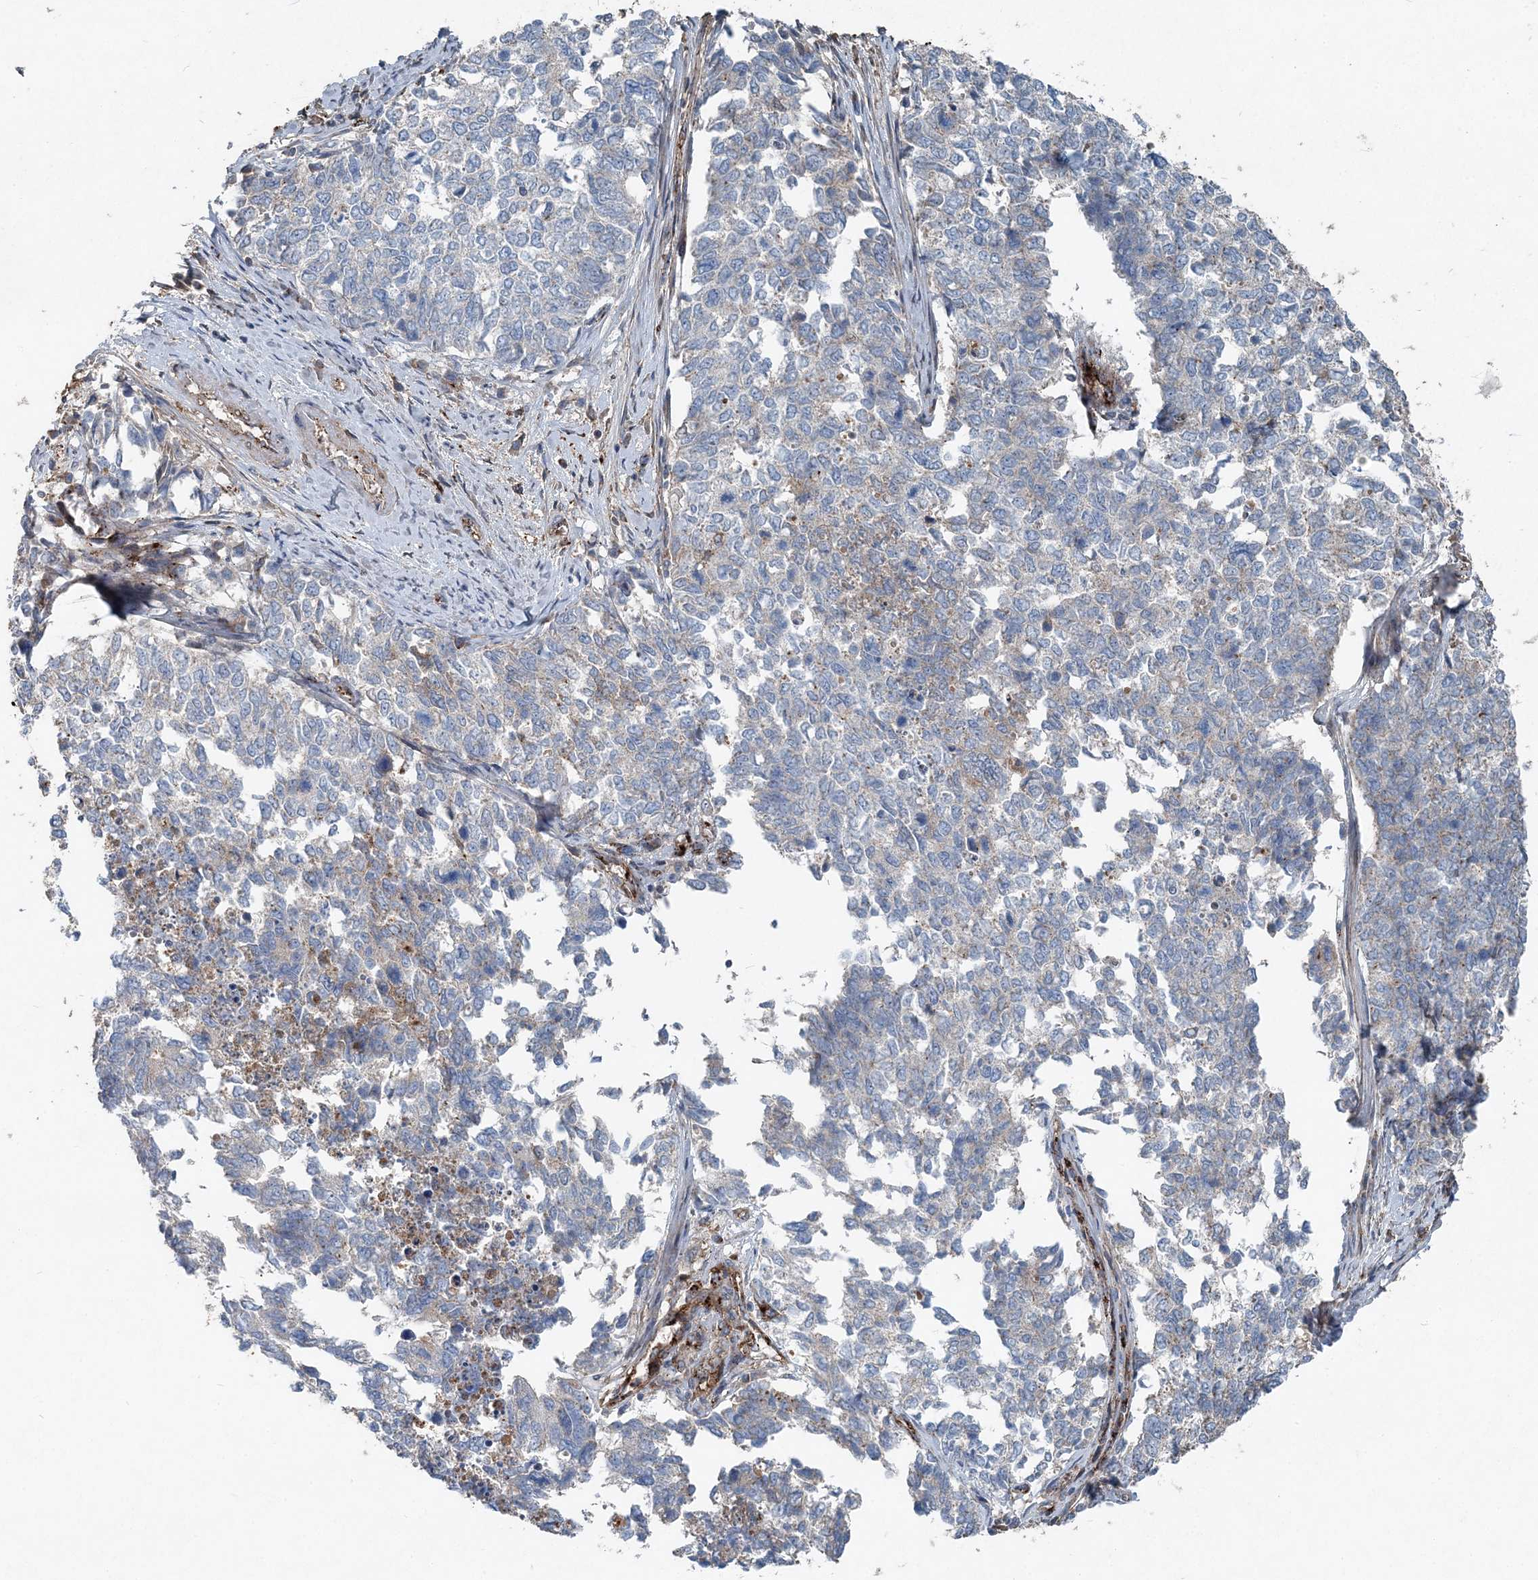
{"staining": {"intensity": "negative", "quantity": "none", "location": "none"}, "tissue": "cervical cancer", "cell_type": "Tumor cells", "image_type": "cancer", "snomed": [{"axis": "morphology", "description": "Squamous cell carcinoma, NOS"}, {"axis": "topography", "description": "Cervix"}], "caption": "Immunohistochemistry (IHC) photomicrograph of cervical cancer stained for a protein (brown), which exhibits no expression in tumor cells. (Immunohistochemistry (IHC), brightfield microscopy, high magnification).", "gene": "ABHD14B", "patient": {"sex": "female", "age": 63}}